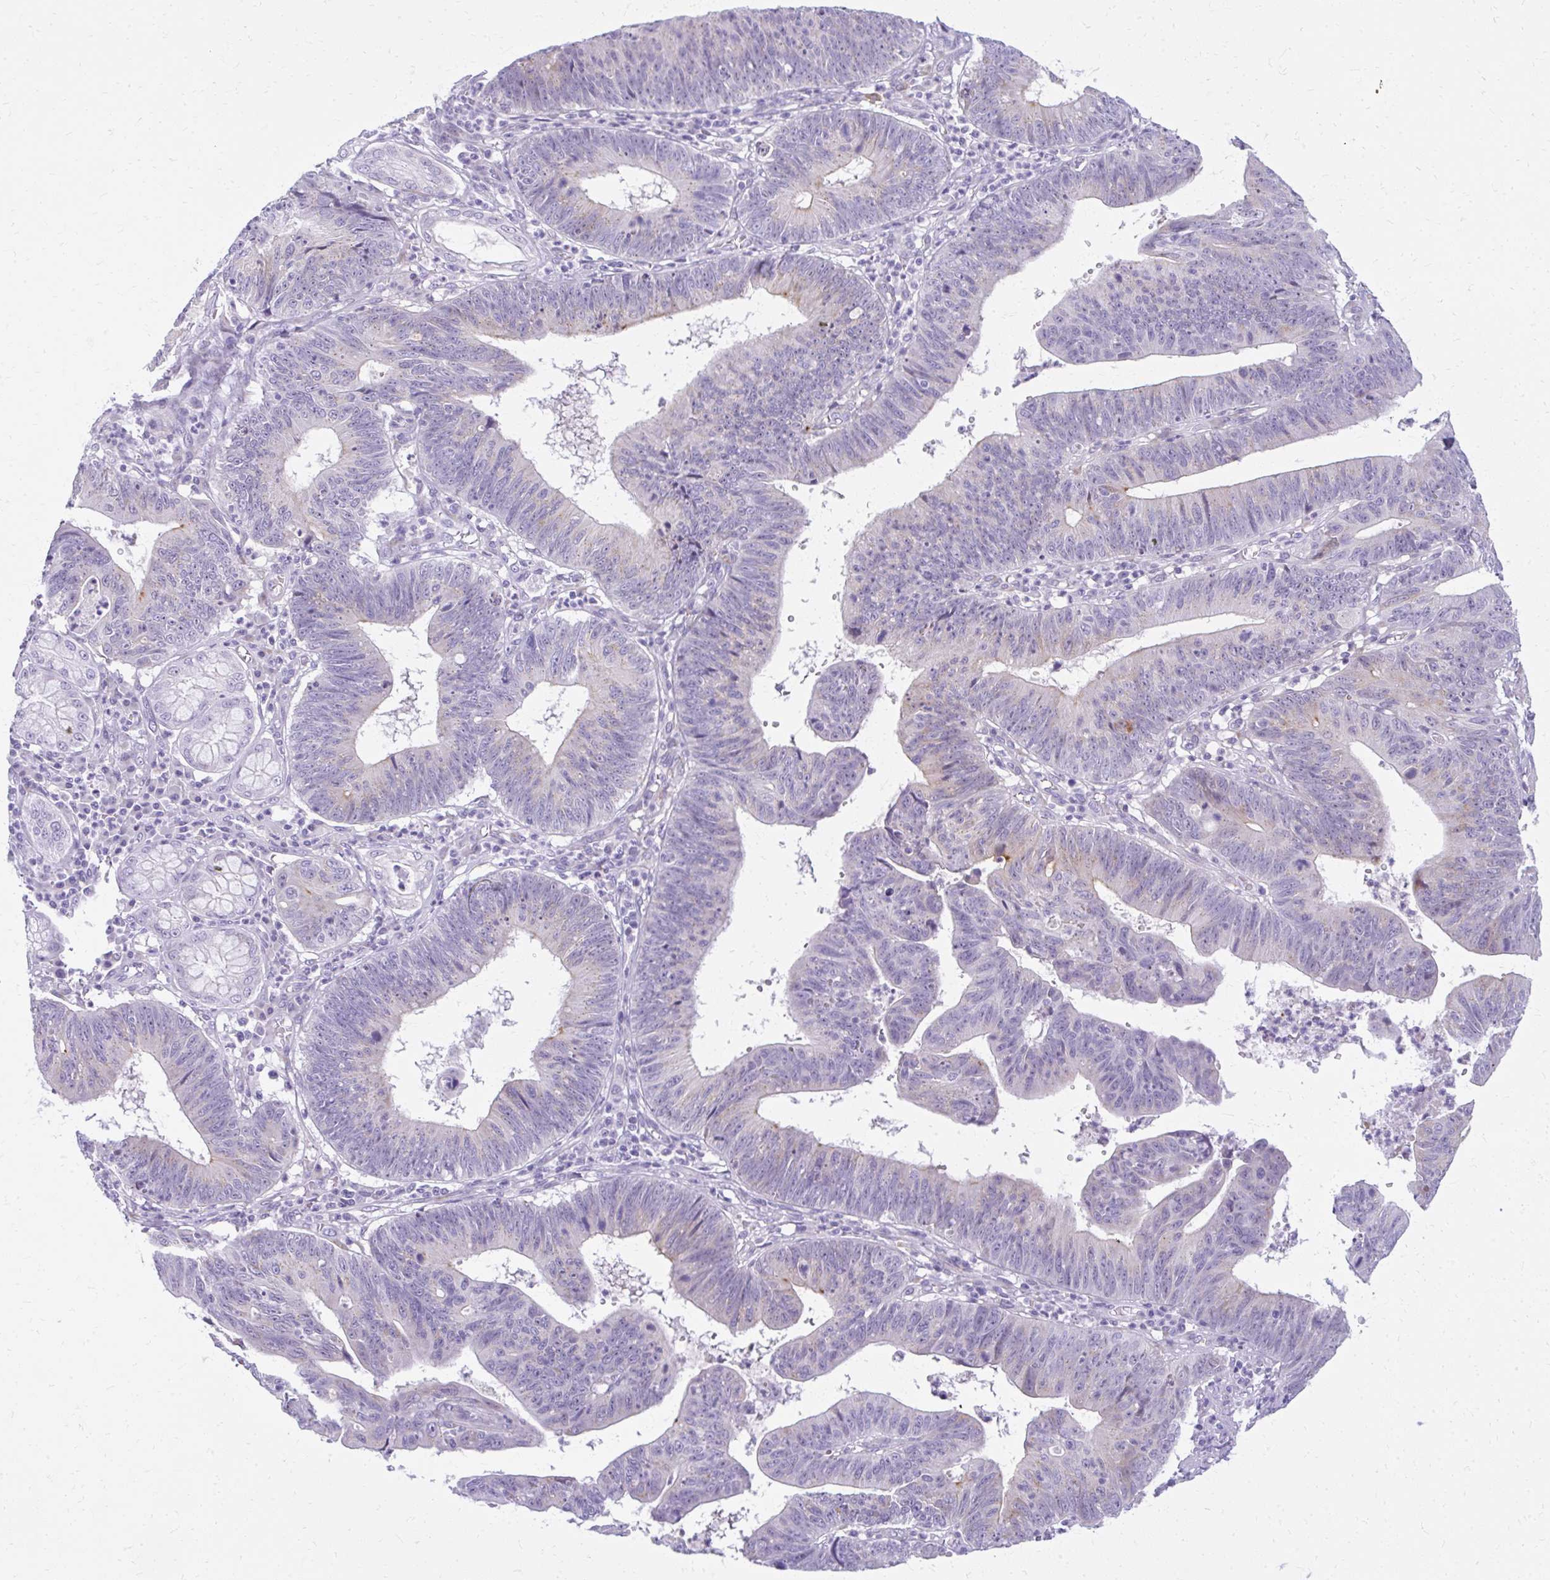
{"staining": {"intensity": "weak", "quantity": "<25%", "location": "cytoplasmic/membranous"}, "tissue": "stomach cancer", "cell_type": "Tumor cells", "image_type": "cancer", "snomed": [{"axis": "morphology", "description": "Adenocarcinoma, NOS"}, {"axis": "topography", "description": "Stomach"}], "caption": "A high-resolution image shows immunohistochemistry (IHC) staining of adenocarcinoma (stomach), which exhibits no significant expression in tumor cells.", "gene": "PRAP1", "patient": {"sex": "male", "age": 59}}